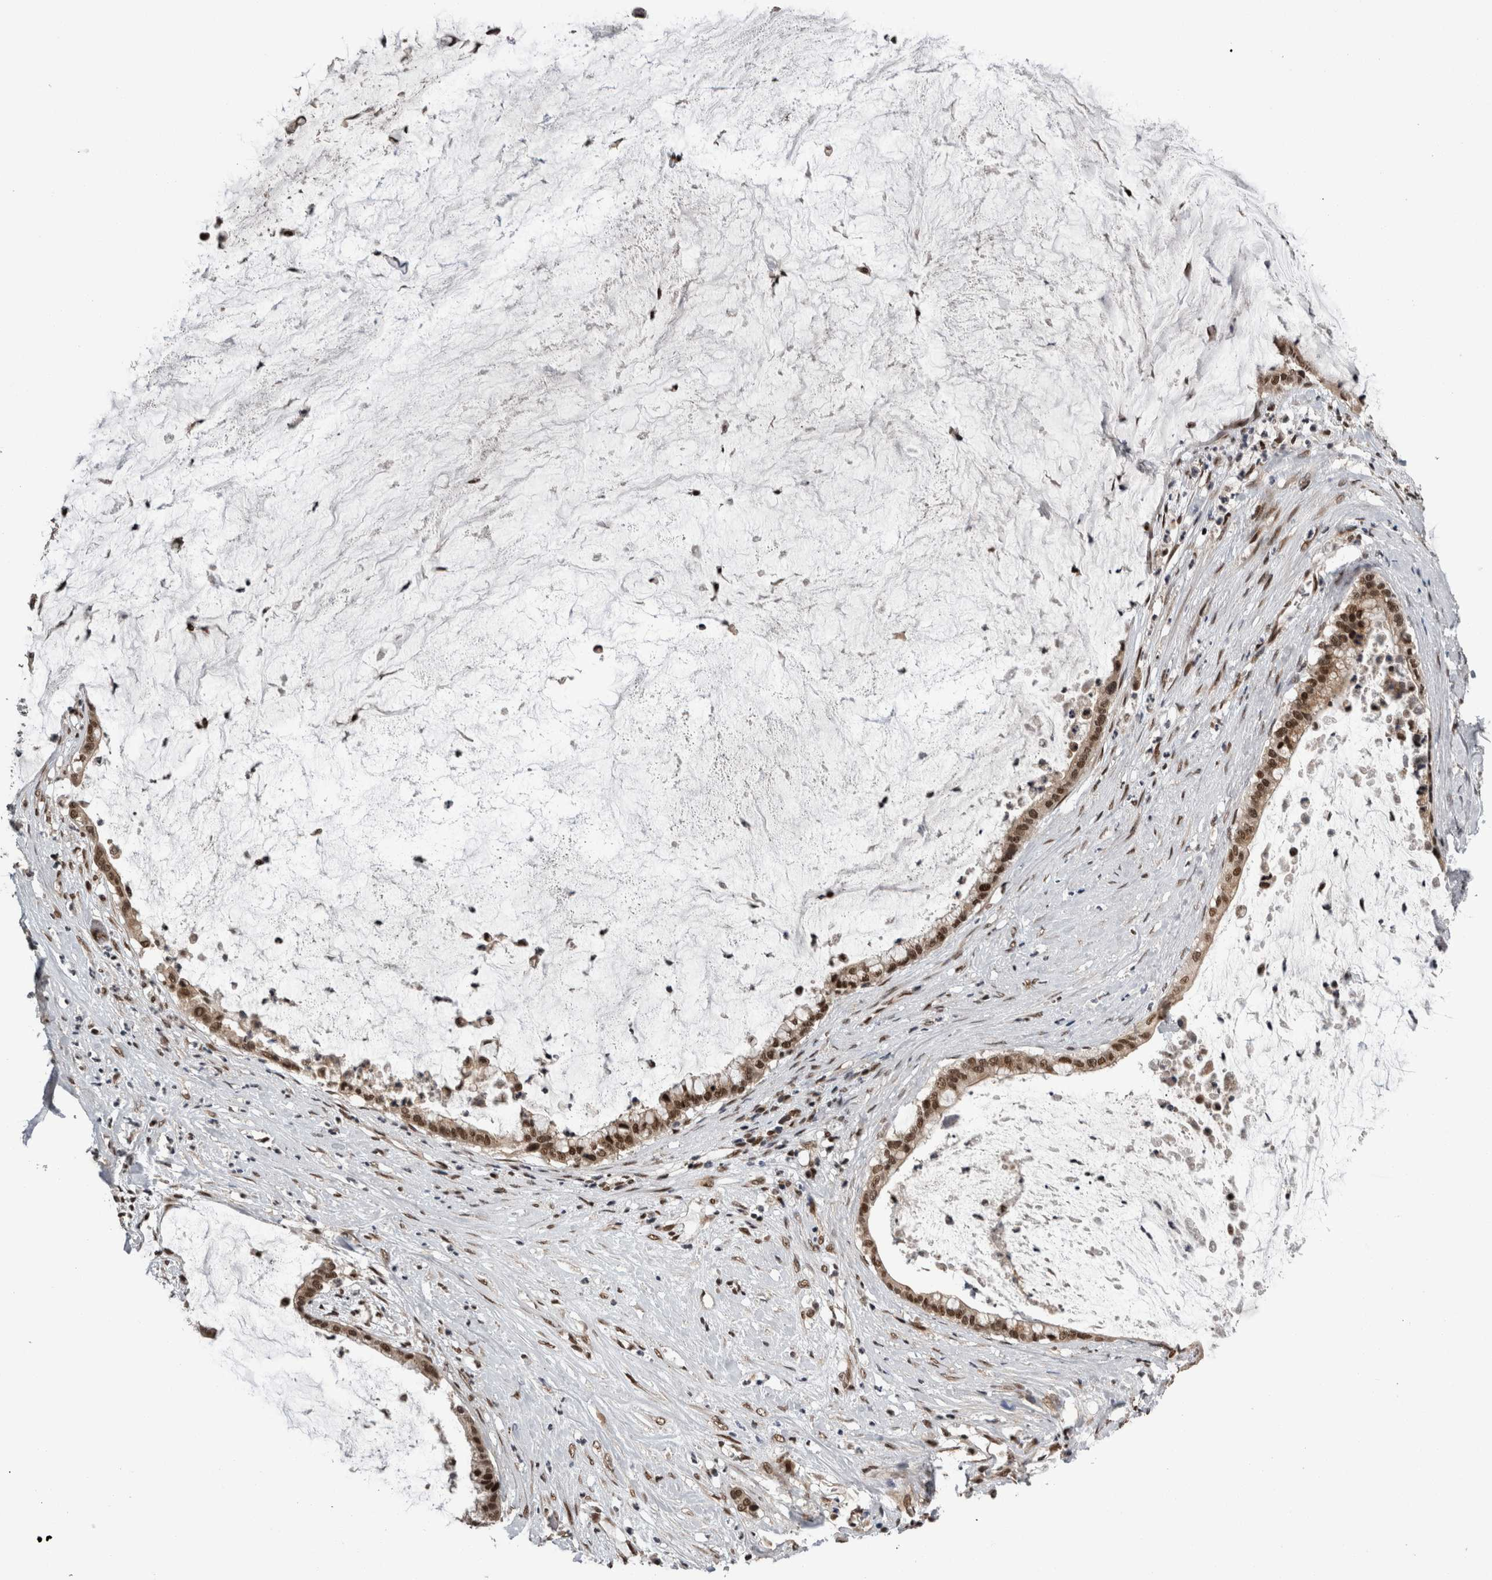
{"staining": {"intensity": "moderate", "quantity": ">75%", "location": "nuclear"}, "tissue": "pancreatic cancer", "cell_type": "Tumor cells", "image_type": "cancer", "snomed": [{"axis": "morphology", "description": "Adenocarcinoma, NOS"}, {"axis": "topography", "description": "Pancreas"}], "caption": "Protein expression analysis of human pancreatic cancer reveals moderate nuclear expression in about >75% of tumor cells. The staining is performed using DAB (3,3'-diaminobenzidine) brown chromogen to label protein expression. The nuclei are counter-stained blue using hematoxylin.", "gene": "CPSF2", "patient": {"sex": "male", "age": 41}}